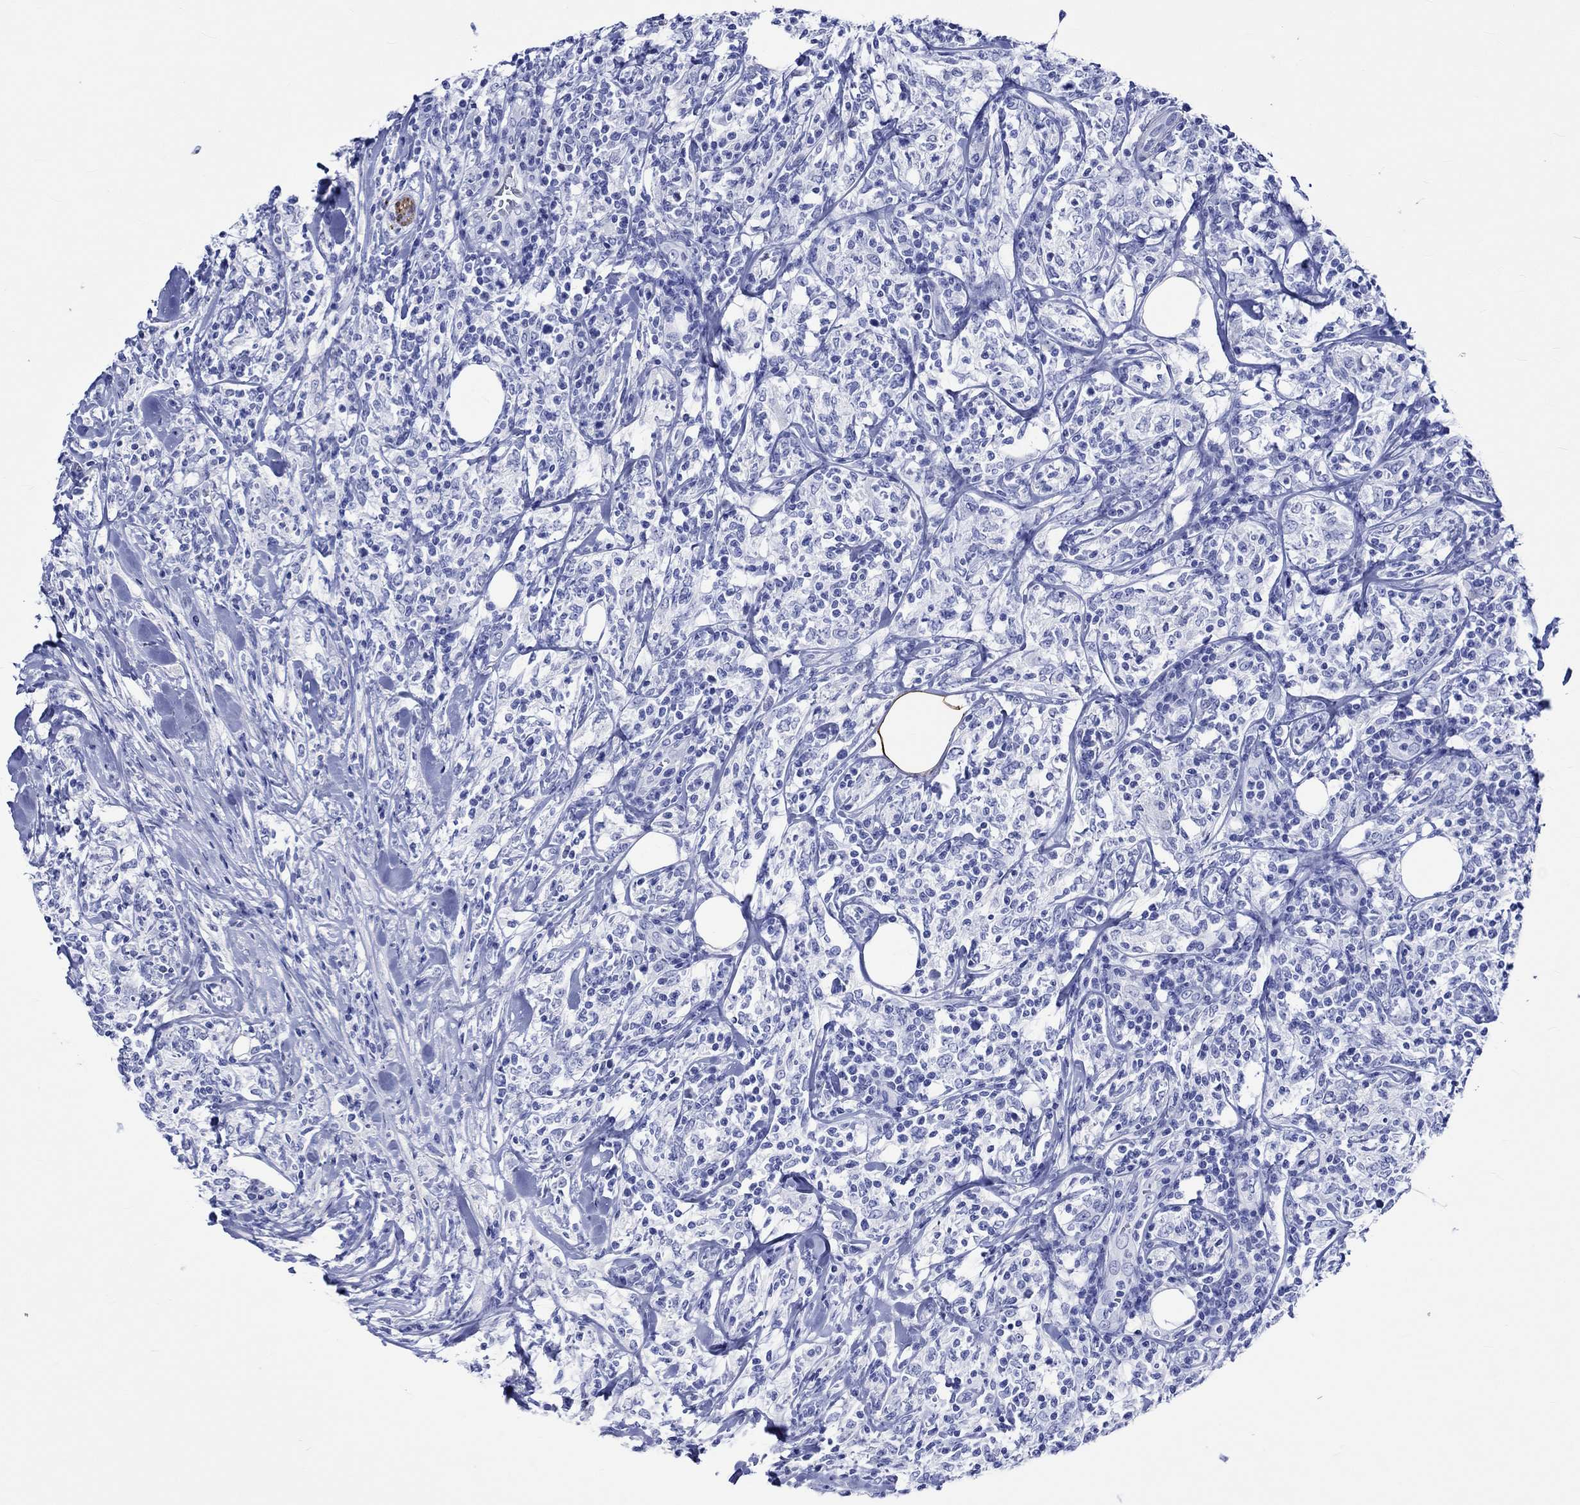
{"staining": {"intensity": "negative", "quantity": "none", "location": "none"}, "tissue": "lymphoma", "cell_type": "Tumor cells", "image_type": "cancer", "snomed": [{"axis": "morphology", "description": "Malignant lymphoma, non-Hodgkin's type, High grade"}, {"axis": "topography", "description": "Lymph node"}], "caption": "IHC photomicrograph of human high-grade malignant lymphoma, non-Hodgkin's type stained for a protein (brown), which displays no staining in tumor cells.", "gene": "CRYAB", "patient": {"sex": "female", "age": 84}}